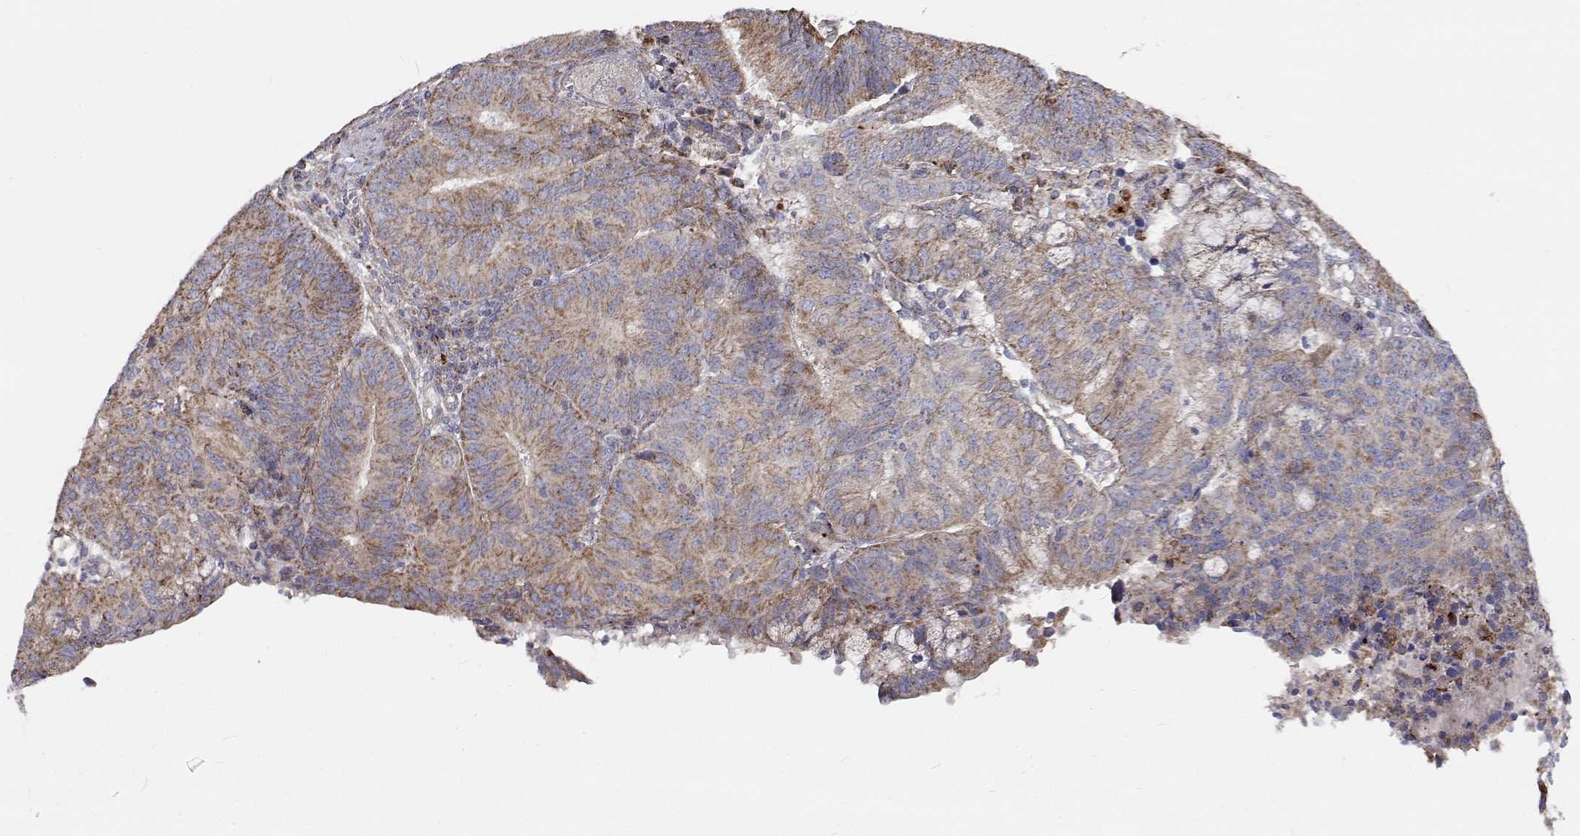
{"staining": {"intensity": "moderate", "quantity": "<25%", "location": "cytoplasmic/membranous"}, "tissue": "endometrial cancer", "cell_type": "Tumor cells", "image_type": "cancer", "snomed": [{"axis": "morphology", "description": "Adenocarcinoma, NOS"}, {"axis": "topography", "description": "Endometrium"}], "caption": "This histopathology image displays immunohistochemistry (IHC) staining of human endometrial cancer (adenocarcinoma), with low moderate cytoplasmic/membranous staining in approximately <25% of tumor cells.", "gene": "SPICE1", "patient": {"sex": "female", "age": 82}}